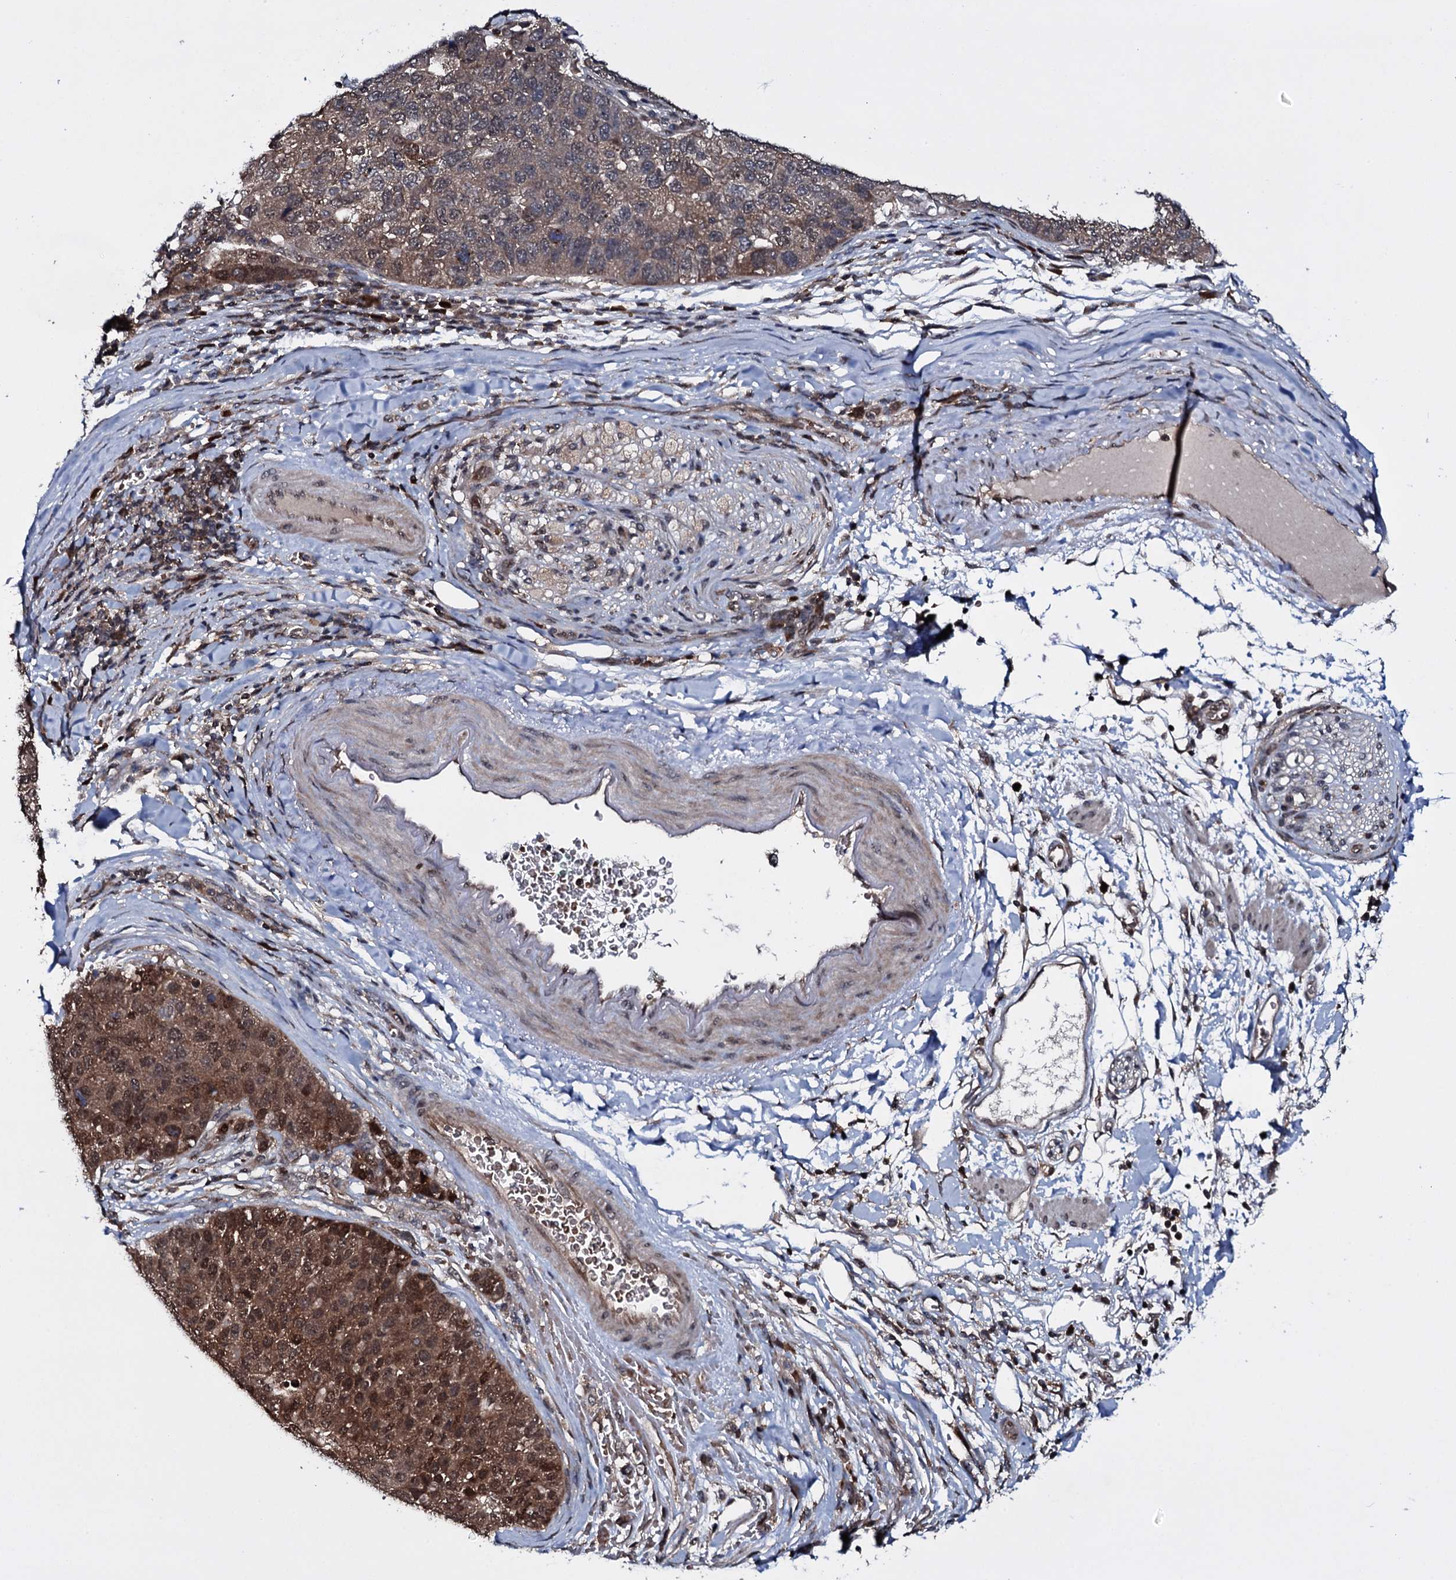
{"staining": {"intensity": "strong", "quantity": "25%-75%", "location": "cytoplasmic/membranous,nuclear"}, "tissue": "pancreatic cancer", "cell_type": "Tumor cells", "image_type": "cancer", "snomed": [{"axis": "morphology", "description": "Adenocarcinoma, NOS"}, {"axis": "topography", "description": "Pancreas"}], "caption": "Tumor cells demonstrate high levels of strong cytoplasmic/membranous and nuclear positivity in about 25%-75% of cells in human pancreatic cancer (adenocarcinoma).", "gene": "HDDC3", "patient": {"sex": "female", "age": 61}}